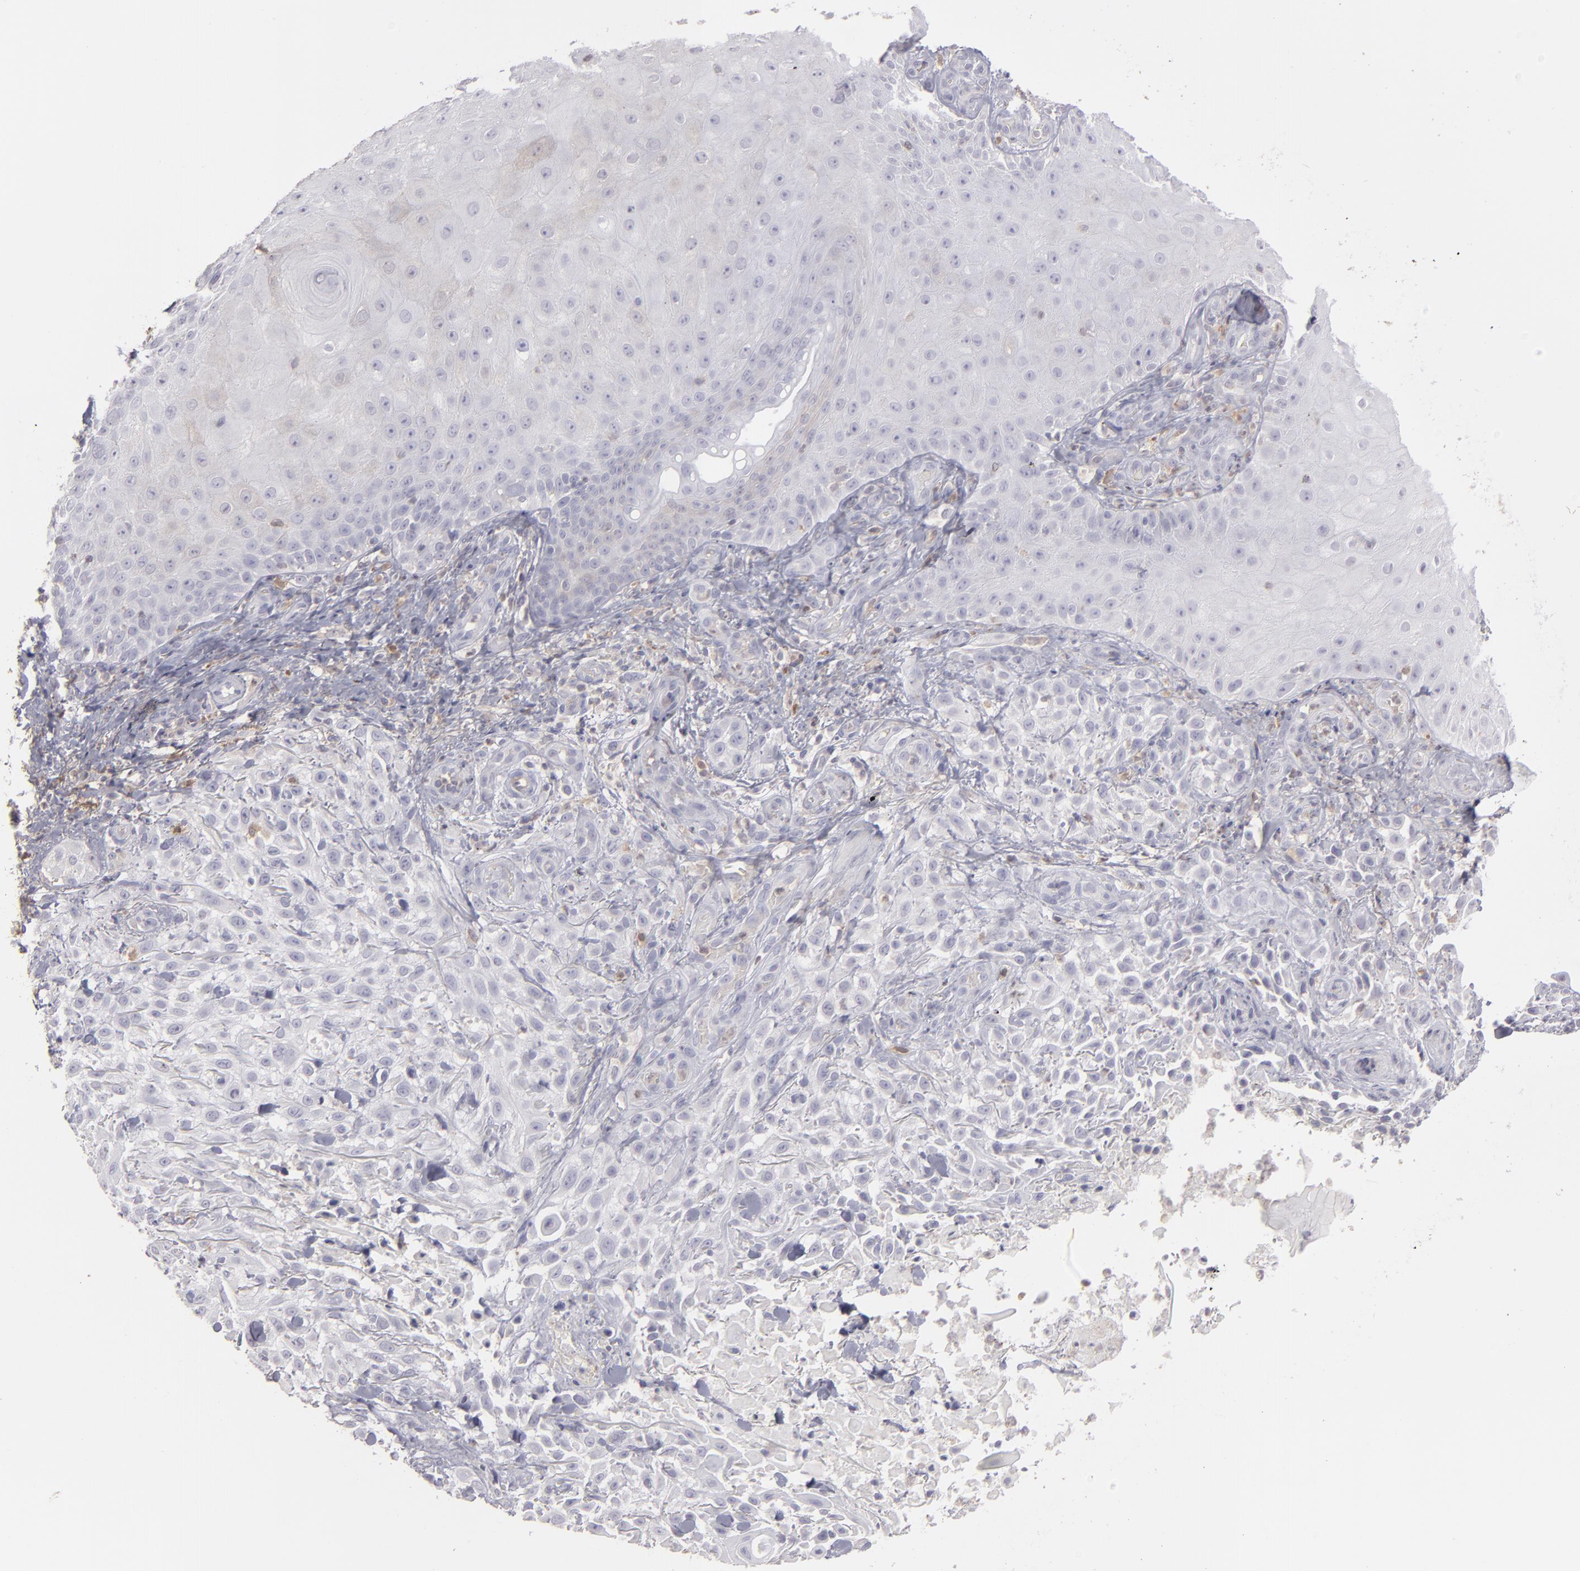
{"staining": {"intensity": "weak", "quantity": "<25%", "location": "cytoplasmic/membranous"}, "tissue": "skin cancer", "cell_type": "Tumor cells", "image_type": "cancer", "snomed": [{"axis": "morphology", "description": "Squamous cell carcinoma, NOS"}, {"axis": "topography", "description": "Skin"}], "caption": "An immunohistochemistry histopathology image of skin cancer is shown. There is no staining in tumor cells of skin cancer. (DAB (3,3'-diaminobenzidine) IHC with hematoxylin counter stain).", "gene": "SEMA3G", "patient": {"sex": "female", "age": 42}}